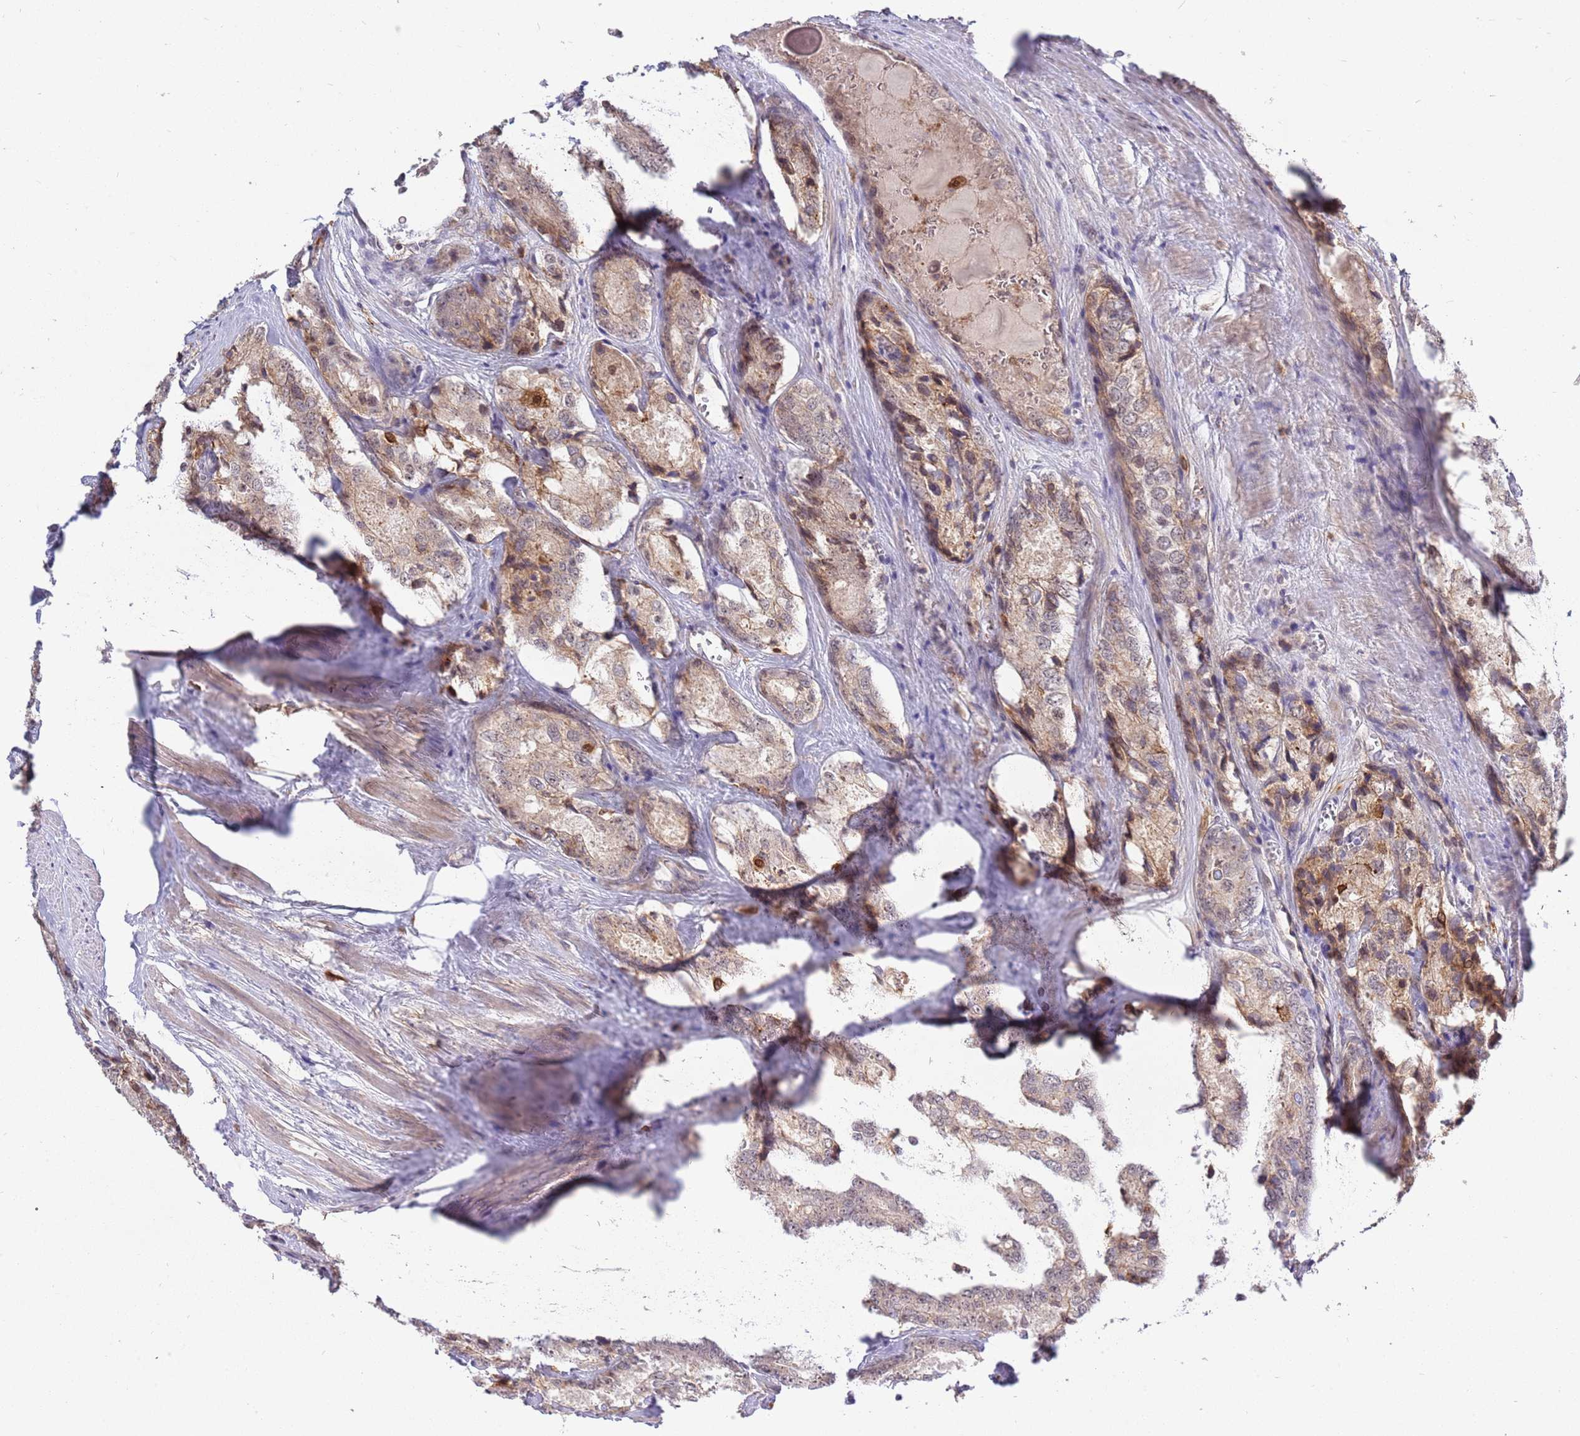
{"staining": {"intensity": "weak", "quantity": ">75%", "location": "cytoplasmic/membranous"}, "tissue": "prostate cancer", "cell_type": "Tumor cells", "image_type": "cancer", "snomed": [{"axis": "morphology", "description": "Adenocarcinoma, Low grade"}, {"axis": "topography", "description": "Prostate"}], "caption": "This photomicrograph demonstrates prostate adenocarcinoma (low-grade) stained with IHC to label a protein in brown. The cytoplasmic/membranous of tumor cells show weak positivity for the protein. Nuclei are counter-stained blue.", "gene": "CCNJL", "patient": {"sex": "male", "age": 68}}